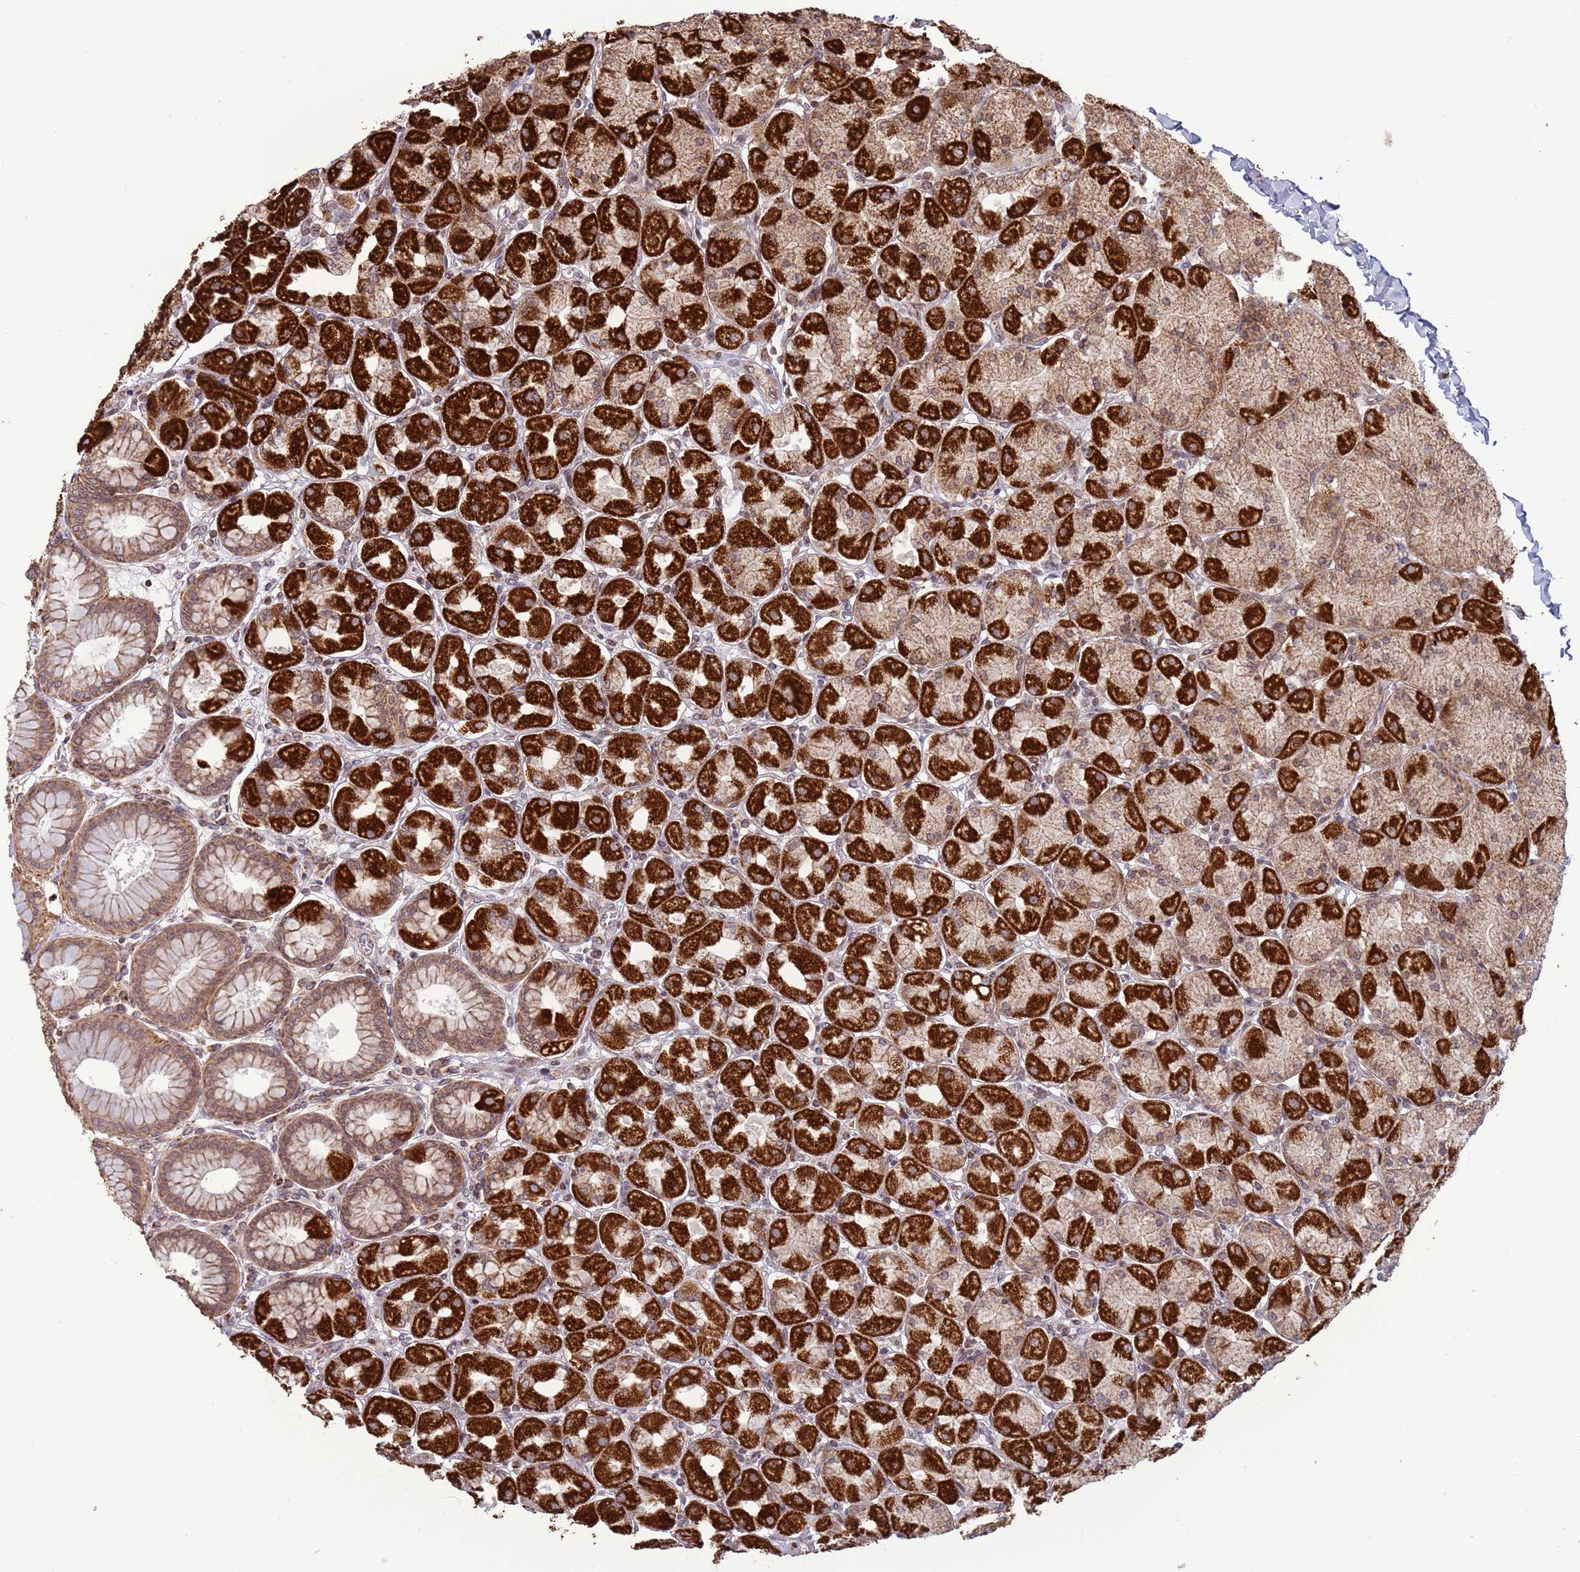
{"staining": {"intensity": "strong", "quantity": "25%-75%", "location": "cytoplasmic/membranous,nuclear"}, "tissue": "stomach", "cell_type": "Glandular cells", "image_type": "normal", "snomed": [{"axis": "morphology", "description": "Normal tissue, NOS"}, {"axis": "topography", "description": "Stomach, upper"}], "caption": "This histopathology image demonstrates immunohistochemistry (IHC) staining of benign stomach, with high strong cytoplasmic/membranous,nuclear staining in approximately 25%-75% of glandular cells.", "gene": "RCOR2", "patient": {"sex": "female", "age": 56}}